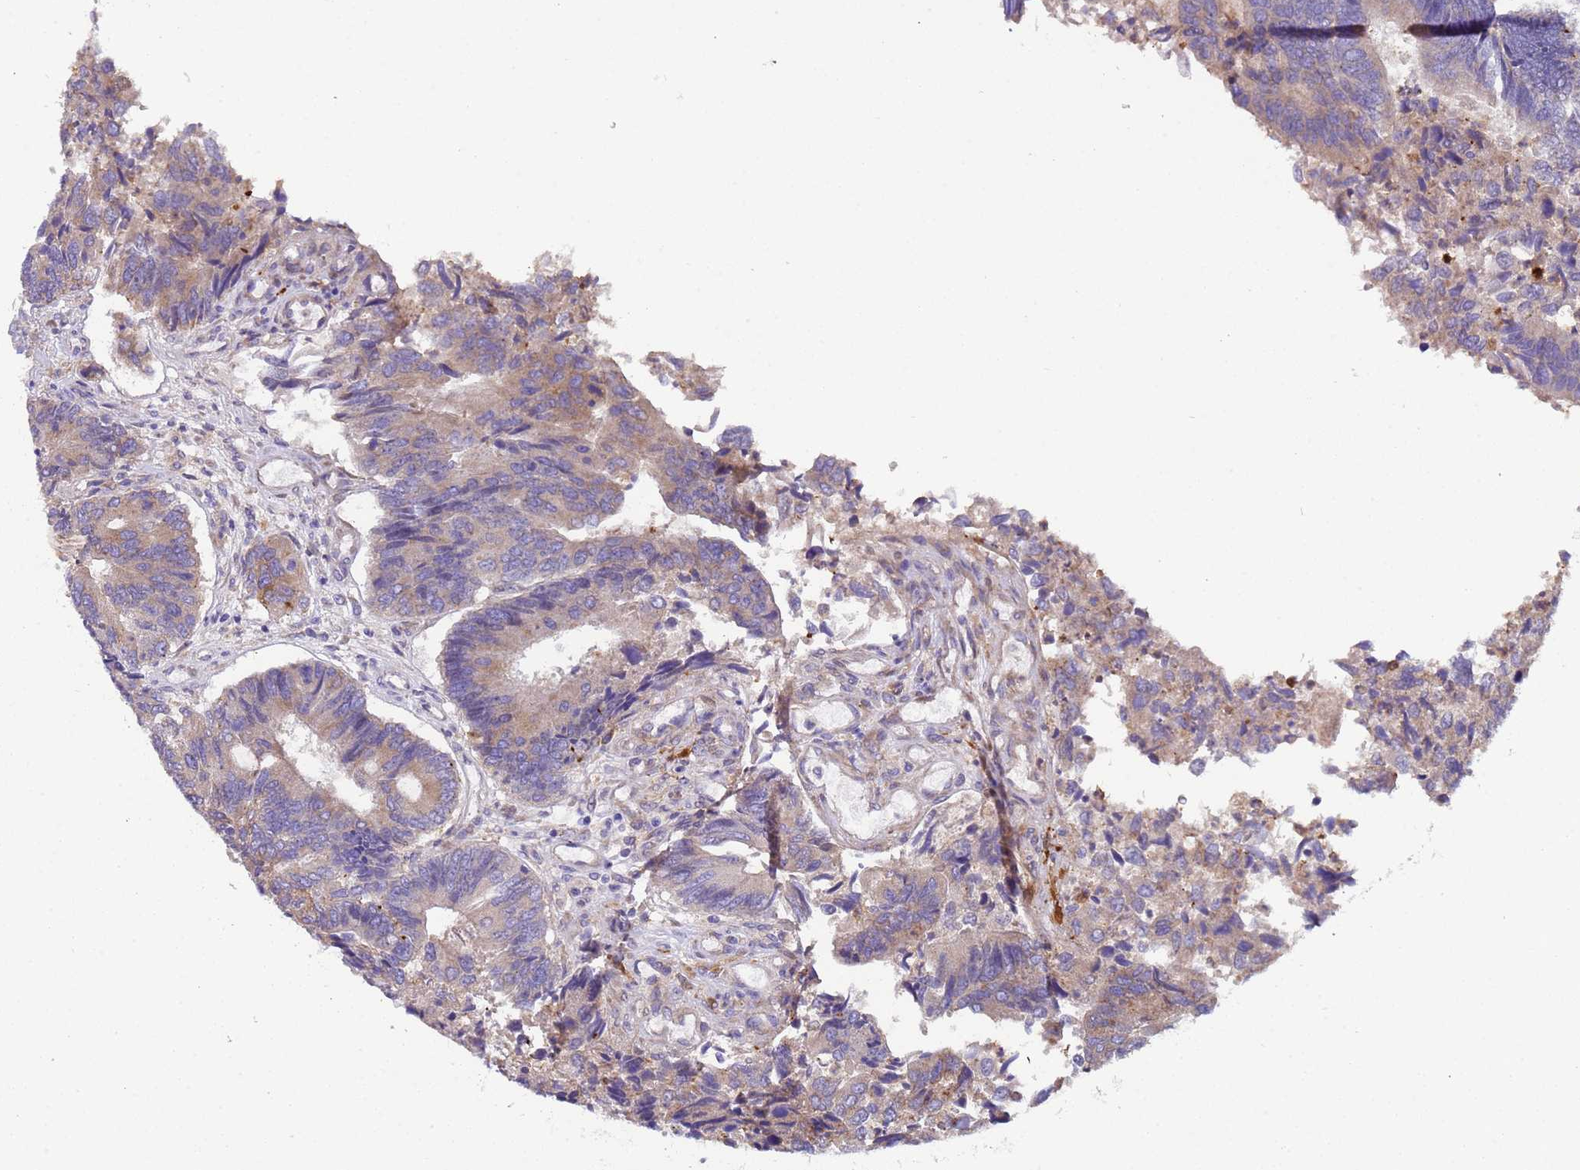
{"staining": {"intensity": "weak", "quantity": "25%-75%", "location": "cytoplasmic/membranous"}, "tissue": "colorectal cancer", "cell_type": "Tumor cells", "image_type": "cancer", "snomed": [{"axis": "morphology", "description": "Adenocarcinoma, NOS"}, {"axis": "topography", "description": "Colon"}], "caption": "Weak cytoplasmic/membranous positivity for a protein is appreciated in approximately 25%-75% of tumor cells of colorectal cancer using IHC.", "gene": "PAQR7", "patient": {"sex": "female", "age": 67}}